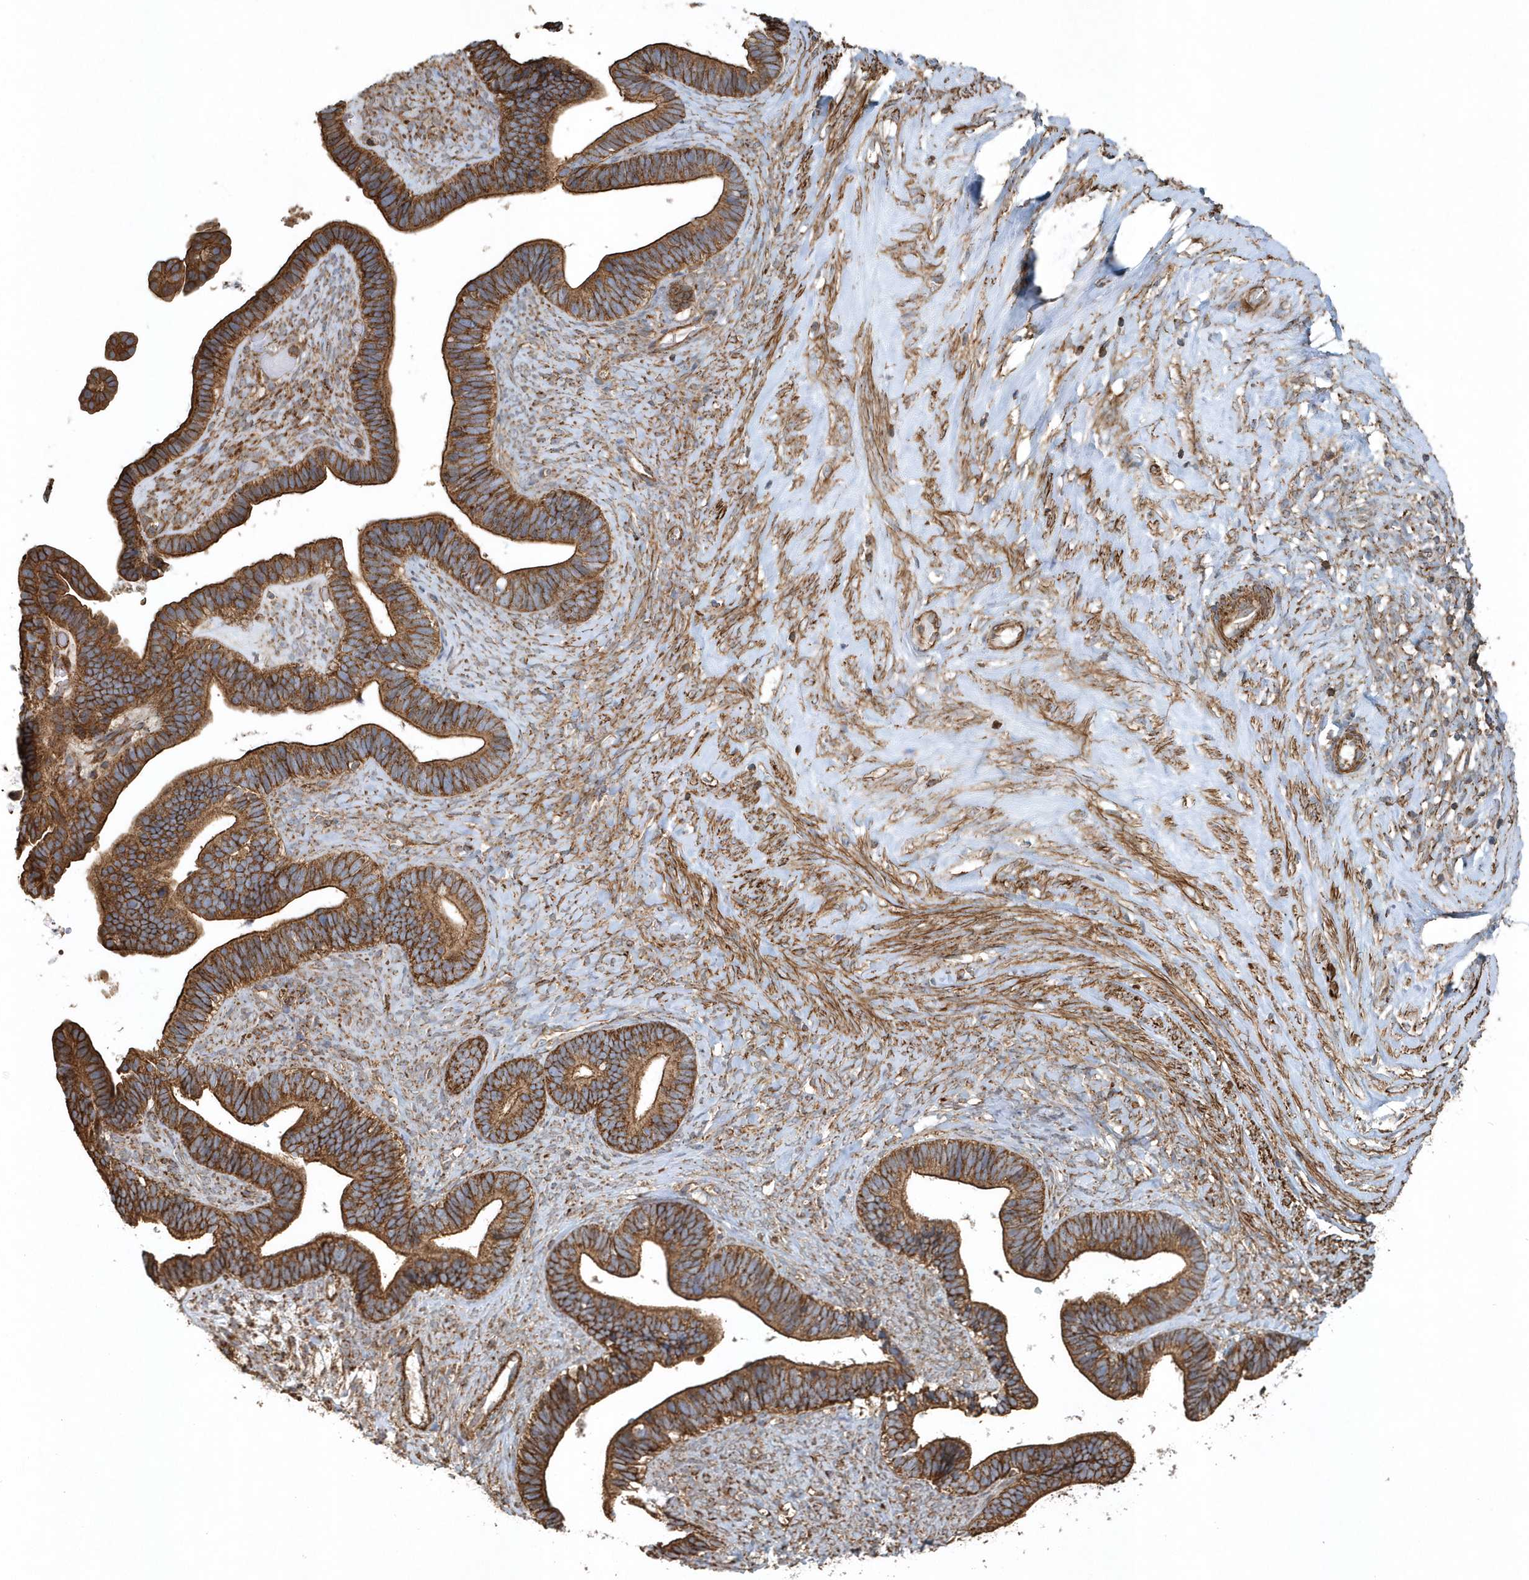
{"staining": {"intensity": "moderate", "quantity": ">75%", "location": "cytoplasmic/membranous"}, "tissue": "ovarian cancer", "cell_type": "Tumor cells", "image_type": "cancer", "snomed": [{"axis": "morphology", "description": "Cystadenocarcinoma, serous, NOS"}, {"axis": "topography", "description": "Ovary"}], "caption": "Approximately >75% of tumor cells in human ovarian cancer reveal moderate cytoplasmic/membranous protein positivity as visualized by brown immunohistochemical staining.", "gene": "MMUT", "patient": {"sex": "female", "age": 56}}